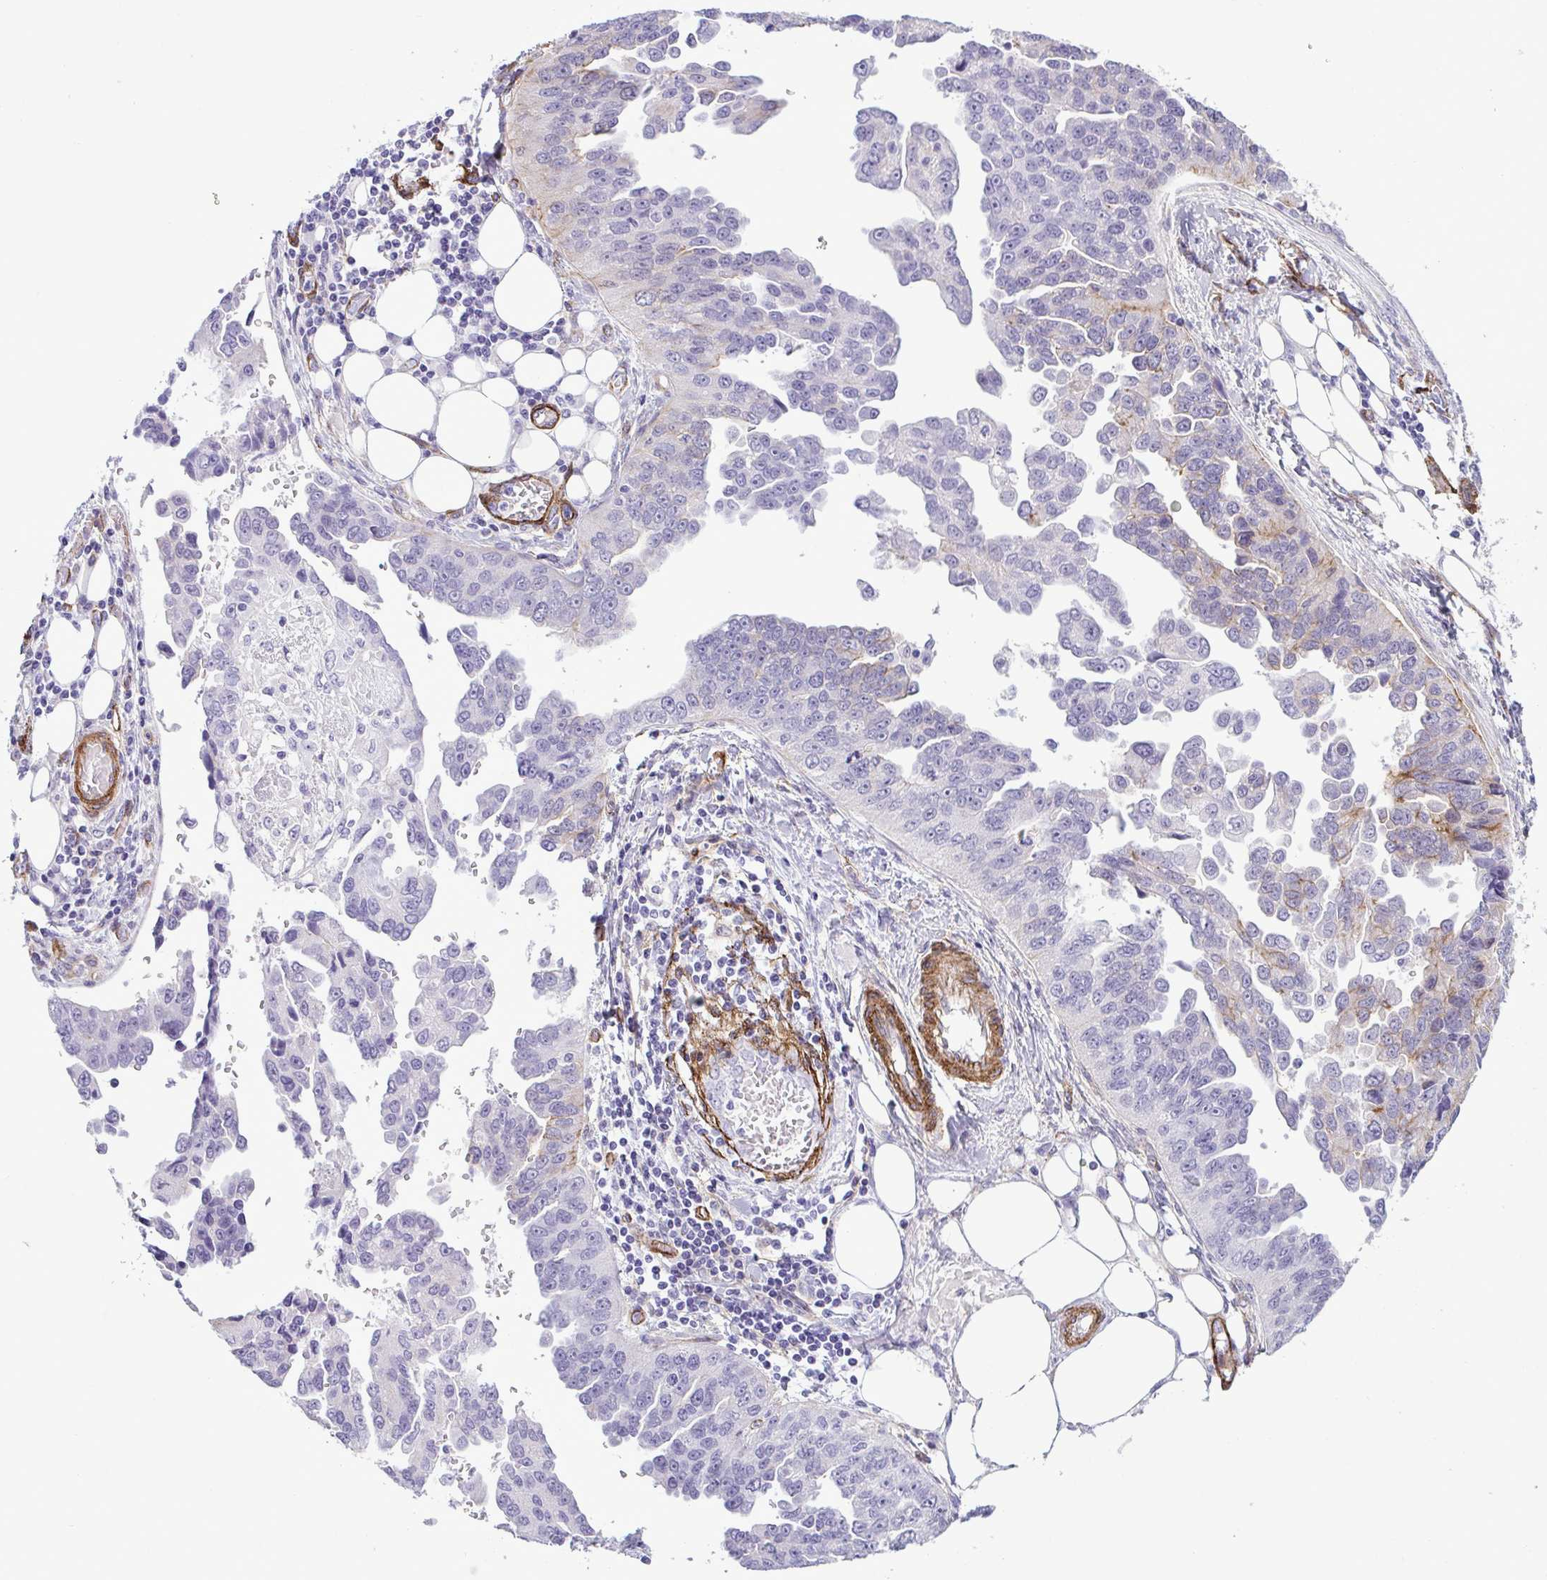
{"staining": {"intensity": "weak", "quantity": "<25%", "location": "cytoplasmic/membranous"}, "tissue": "ovarian cancer", "cell_type": "Tumor cells", "image_type": "cancer", "snomed": [{"axis": "morphology", "description": "Cystadenocarcinoma, serous, NOS"}, {"axis": "topography", "description": "Ovary"}], "caption": "This is a histopathology image of immunohistochemistry staining of ovarian cancer, which shows no staining in tumor cells.", "gene": "SYNPO2L", "patient": {"sex": "female", "age": 75}}